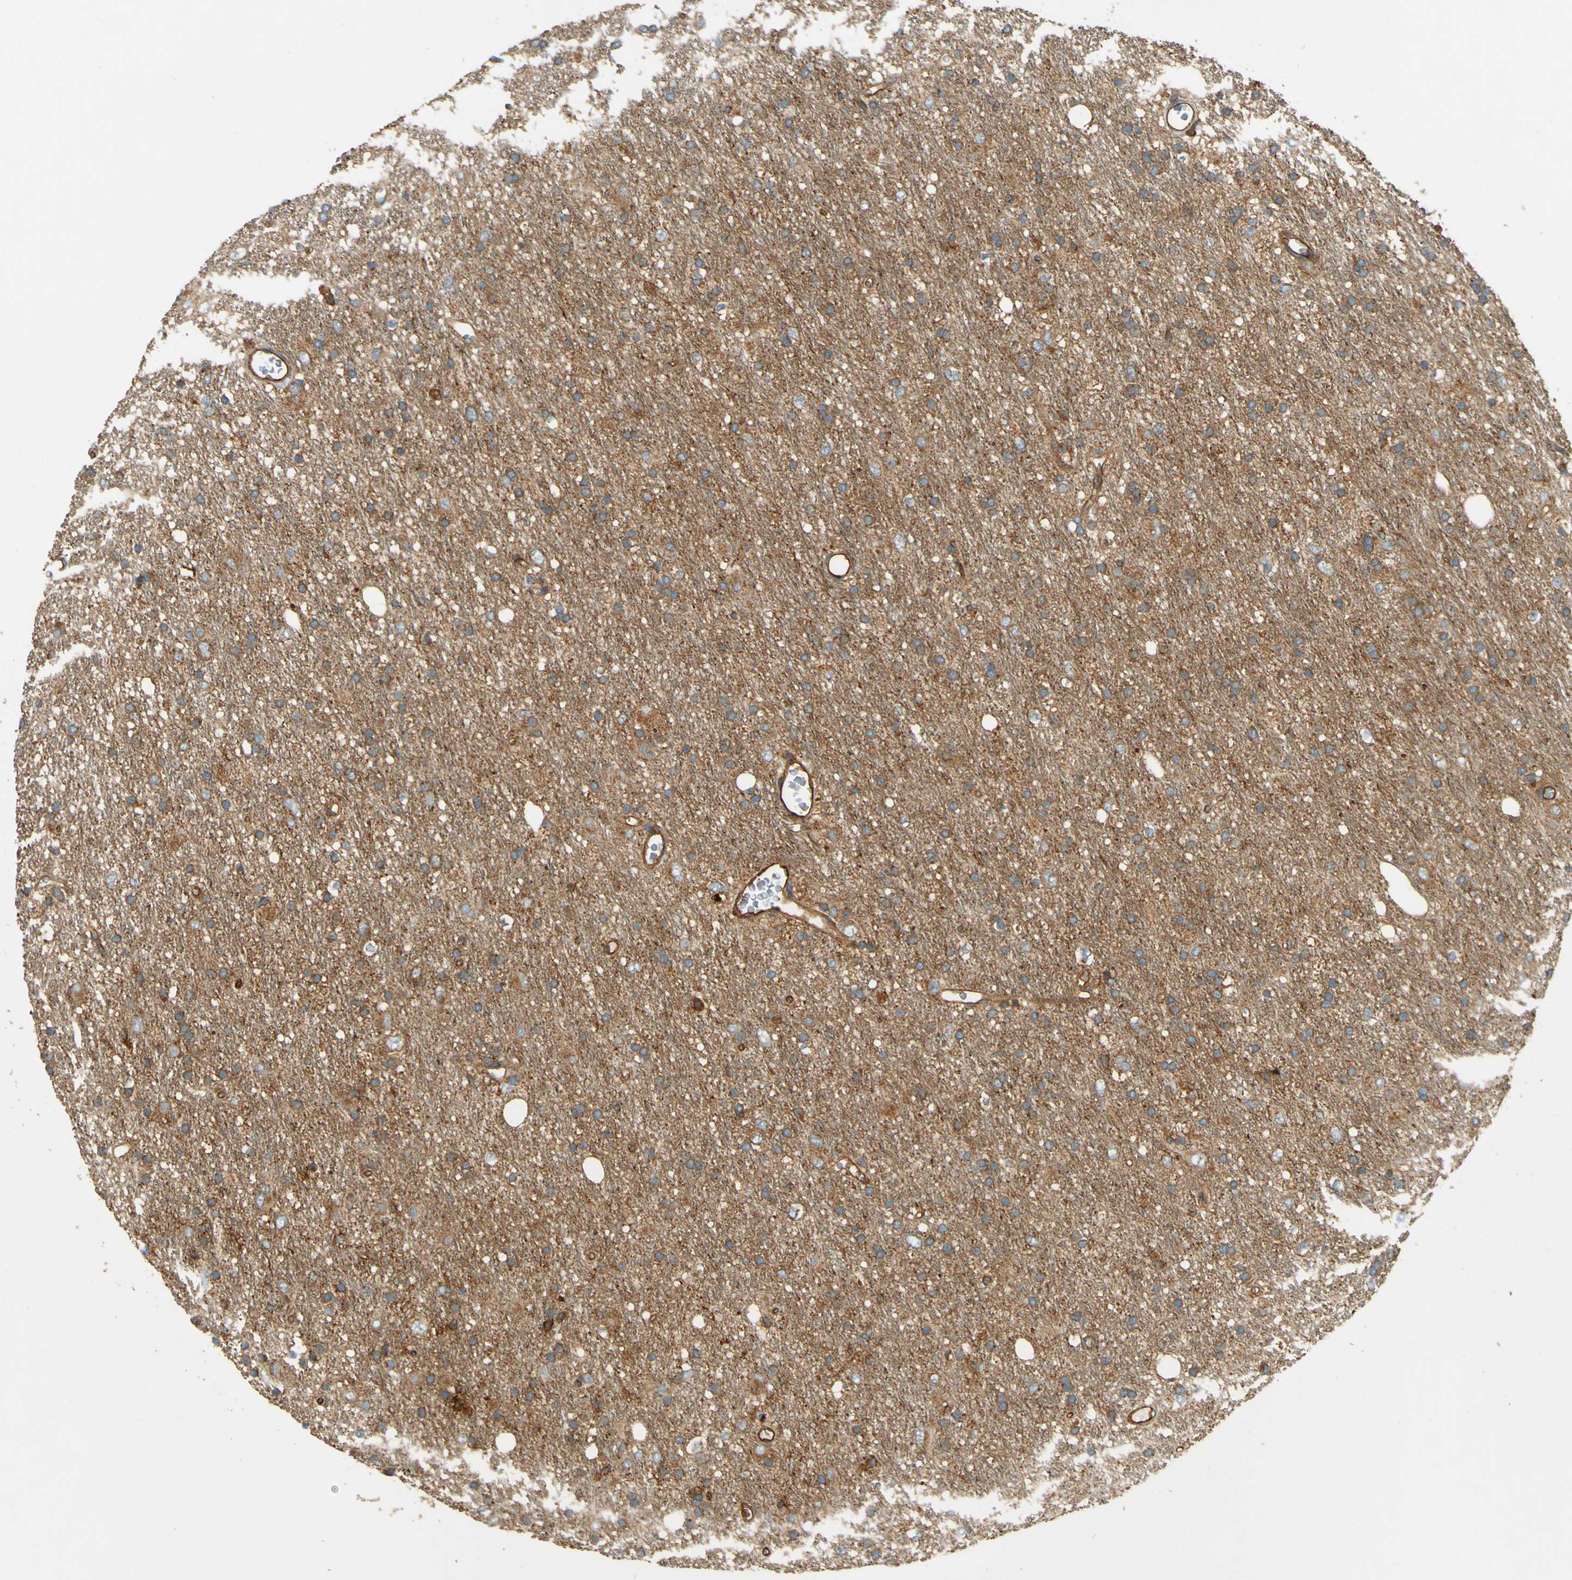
{"staining": {"intensity": "moderate", "quantity": "25%-75%", "location": "cytoplasmic/membranous"}, "tissue": "glioma", "cell_type": "Tumor cells", "image_type": "cancer", "snomed": [{"axis": "morphology", "description": "Glioma, malignant, Low grade"}, {"axis": "topography", "description": "Brain"}], "caption": "There is medium levels of moderate cytoplasmic/membranous staining in tumor cells of low-grade glioma (malignant), as demonstrated by immunohistochemical staining (brown color).", "gene": "DNAJC5", "patient": {"sex": "male", "age": 77}}